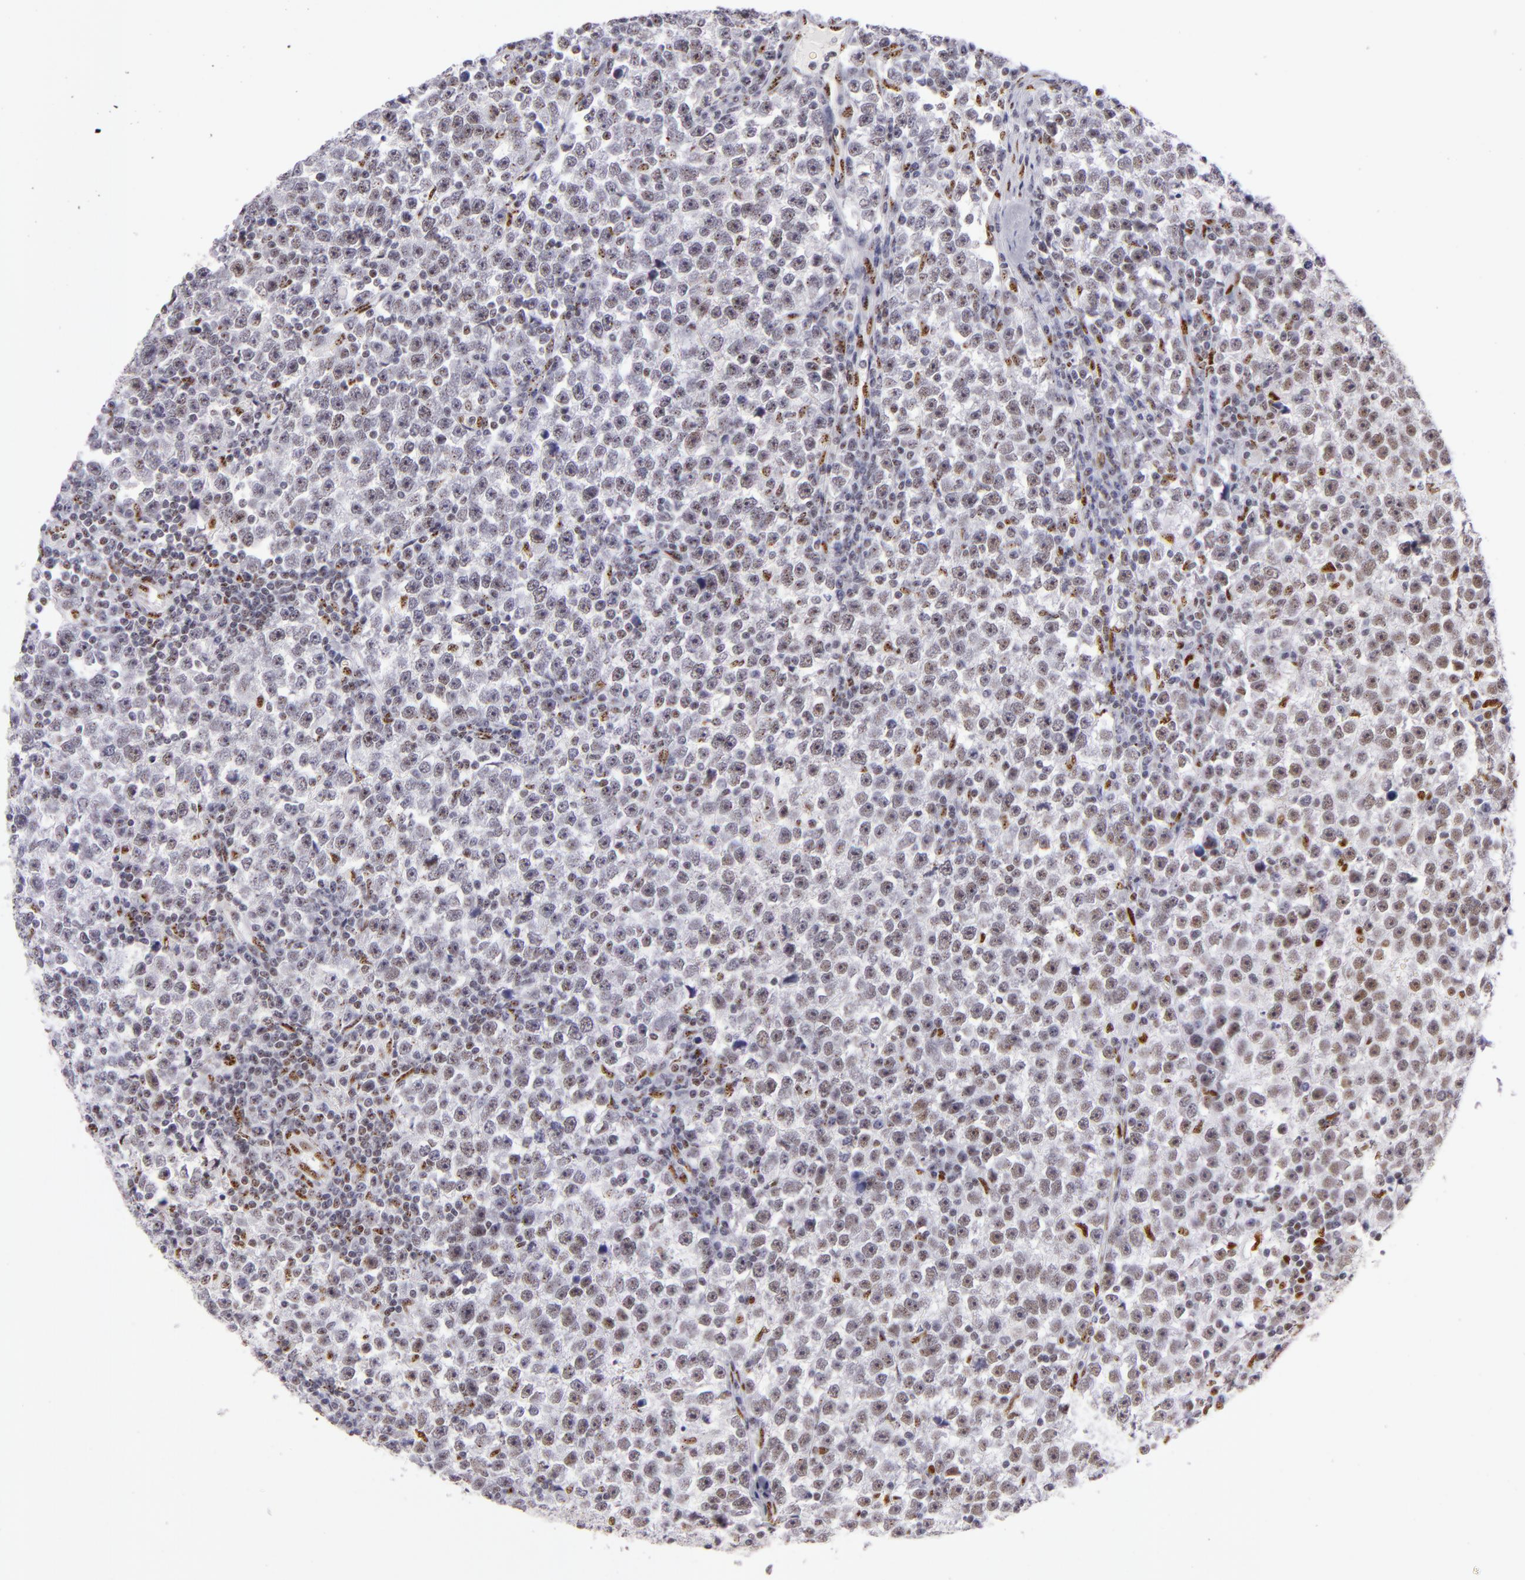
{"staining": {"intensity": "weak", "quantity": "<25%", "location": "nuclear"}, "tissue": "testis cancer", "cell_type": "Tumor cells", "image_type": "cancer", "snomed": [{"axis": "morphology", "description": "Seminoma, NOS"}, {"axis": "topography", "description": "Testis"}], "caption": "Testis cancer (seminoma) stained for a protein using IHC exhibits no expression tumor cells.", "gene": "TOP3A", "patient": {"sex": "male", "age": 43}}